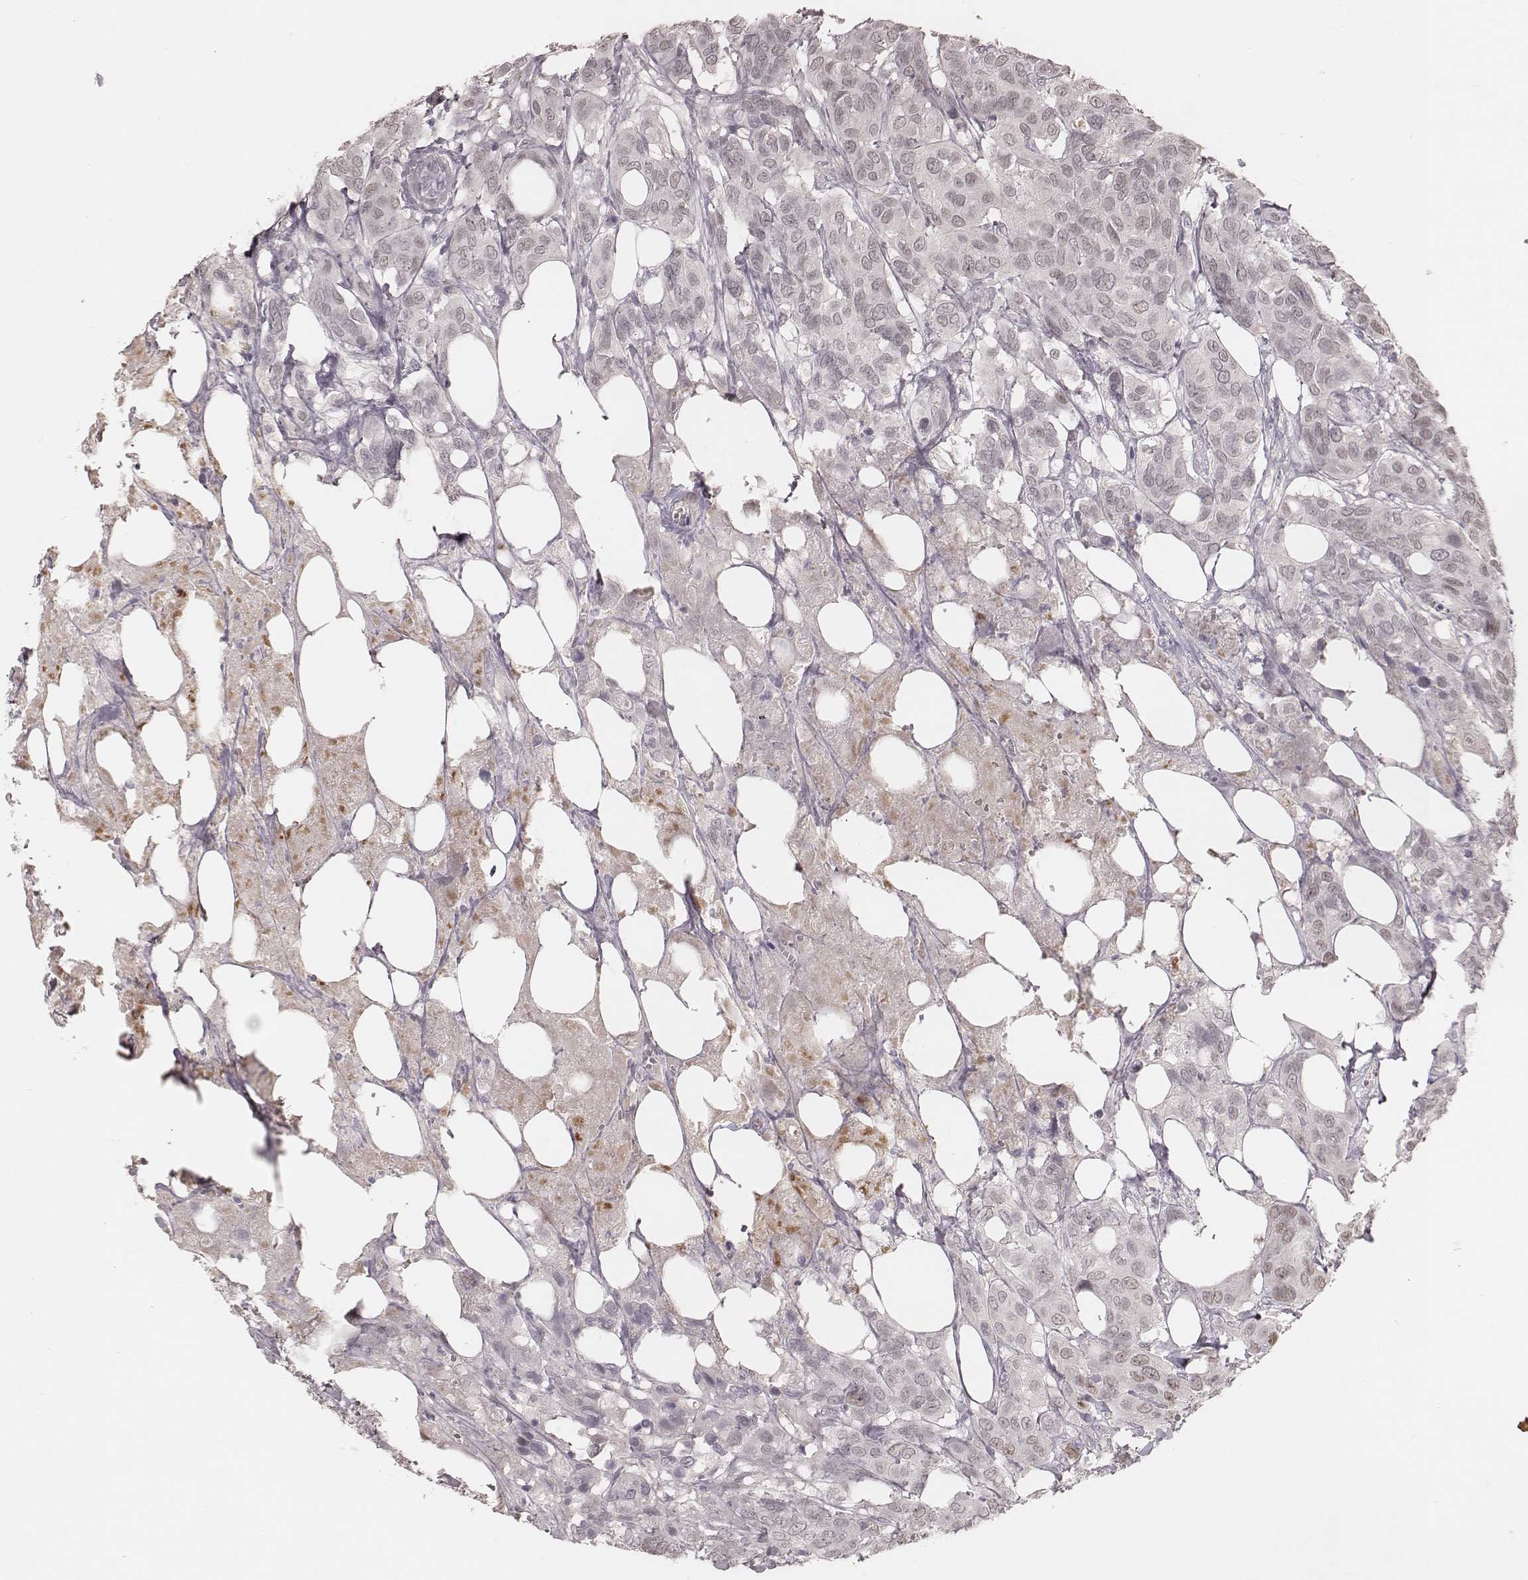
{"staining": {"intensity": "weak", "quantity": "25%-75%", "location": "nuclear"}, "tissue": "urothelial cancer", "cell_type": "Tumor cells", "image_type": "cancer", "snomed": [{"axis": "morphology", "description": "Urothelial carcinoma, NOS"}, {"axis": "morphology", "description": "Urothelial carcinoma, High grade"}, {"axis": "topography", "description": "Urinary bladder"}], "caption": "Protein expression by immunohistochemistry demonstrates weak nuclear staining in about 25%-75% of tumor cells in urothelial cancer.", "gene": "FAM13B", "patient": {"sex": "male", "age": 63}}